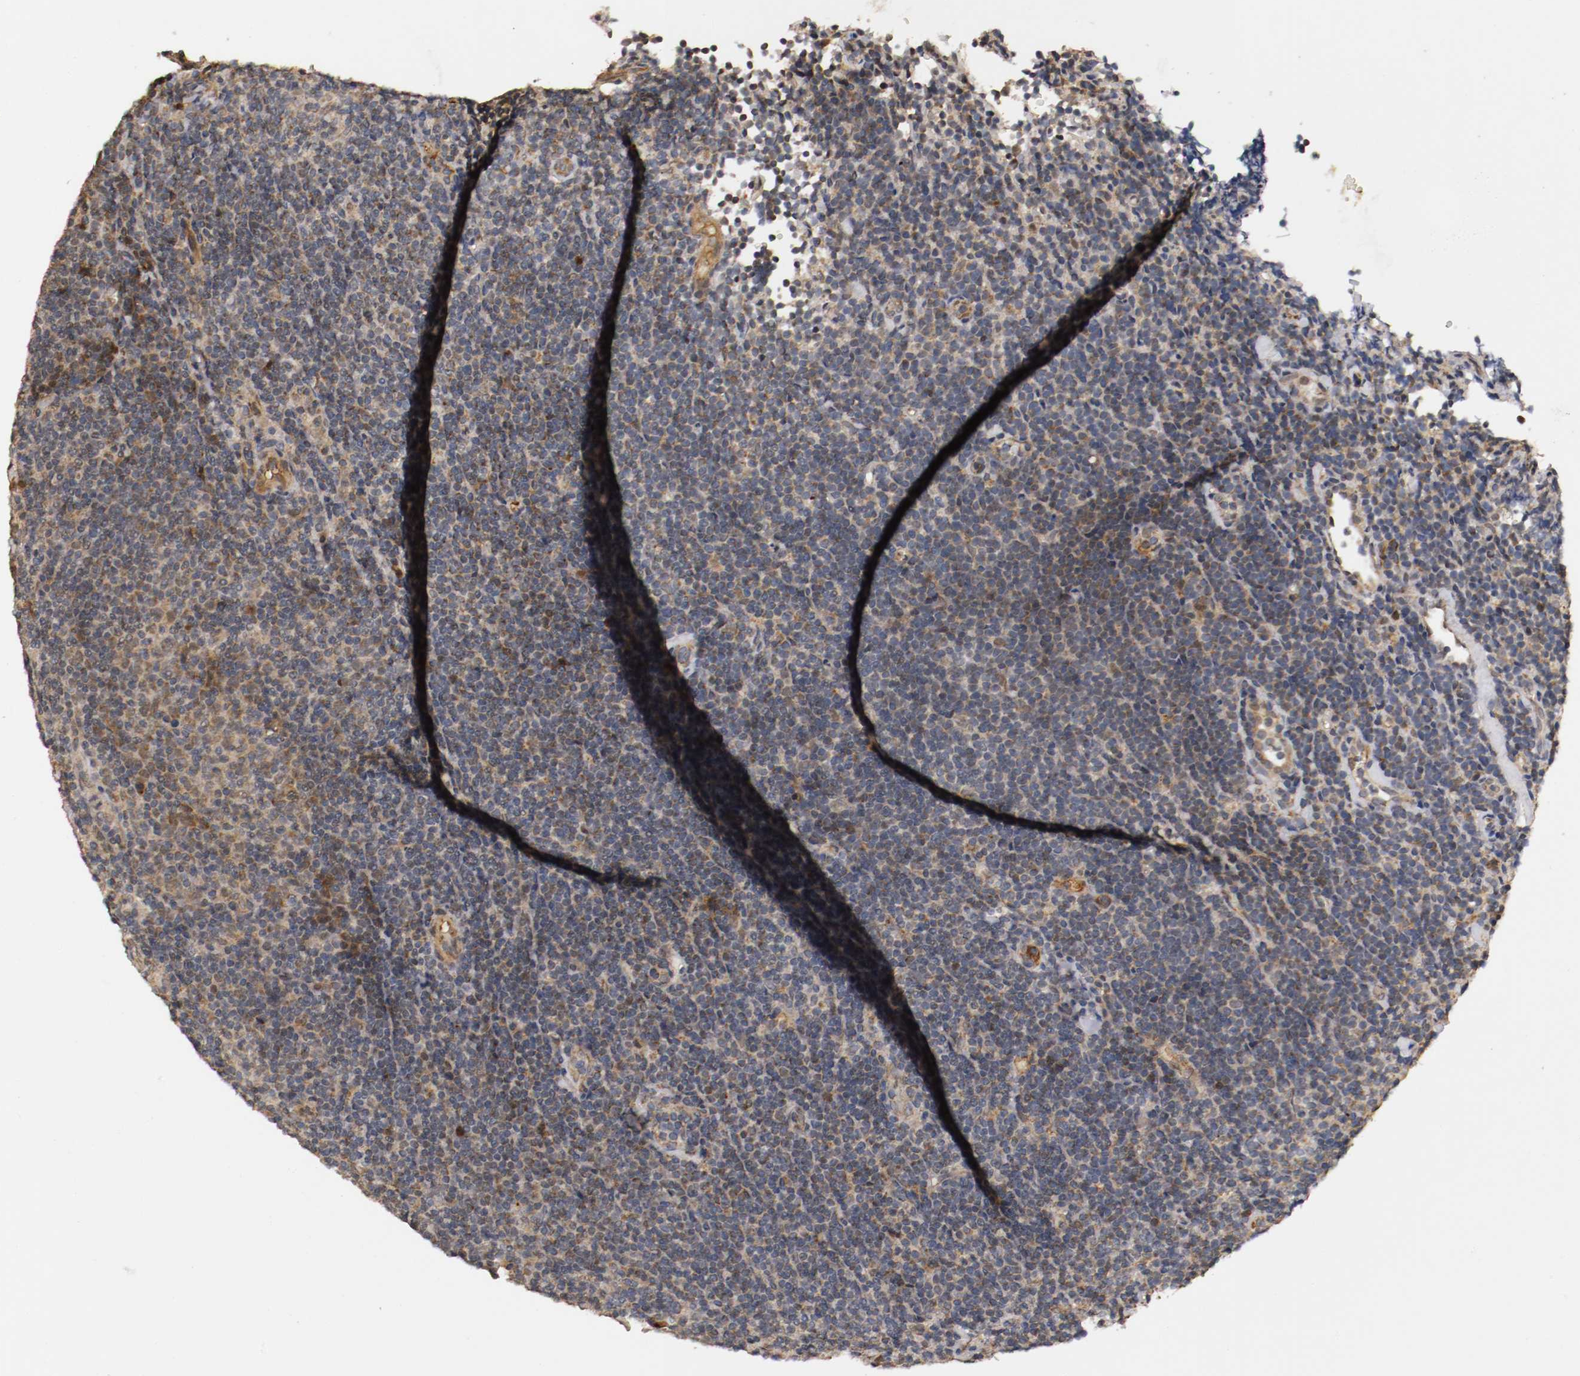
{"staining": {"intensity": "moderate", "quantity": "25%-75%", "location": "cytoplasmic/membranous"}, "tissue": "lymphoma", "cell_type": "Tumor cells", "image_type": "cancer", "snomed": [{"axis": "morphology", "description": "Malignant lymphoma, non-Hodgkin's type, Low grade"}, {"axis": "topography", "description": "Lymph node"}], "caption": "DAB immunohistochemical staining of low-grade malignant lymphoma, non-Hodgkin's type shows moderate cytoplasmic/membranous protein expression in approximately 25%-75% of tumor cells.", "gene": "TNFRSF1B", "patient": {"sex": "male", "age": 70}}